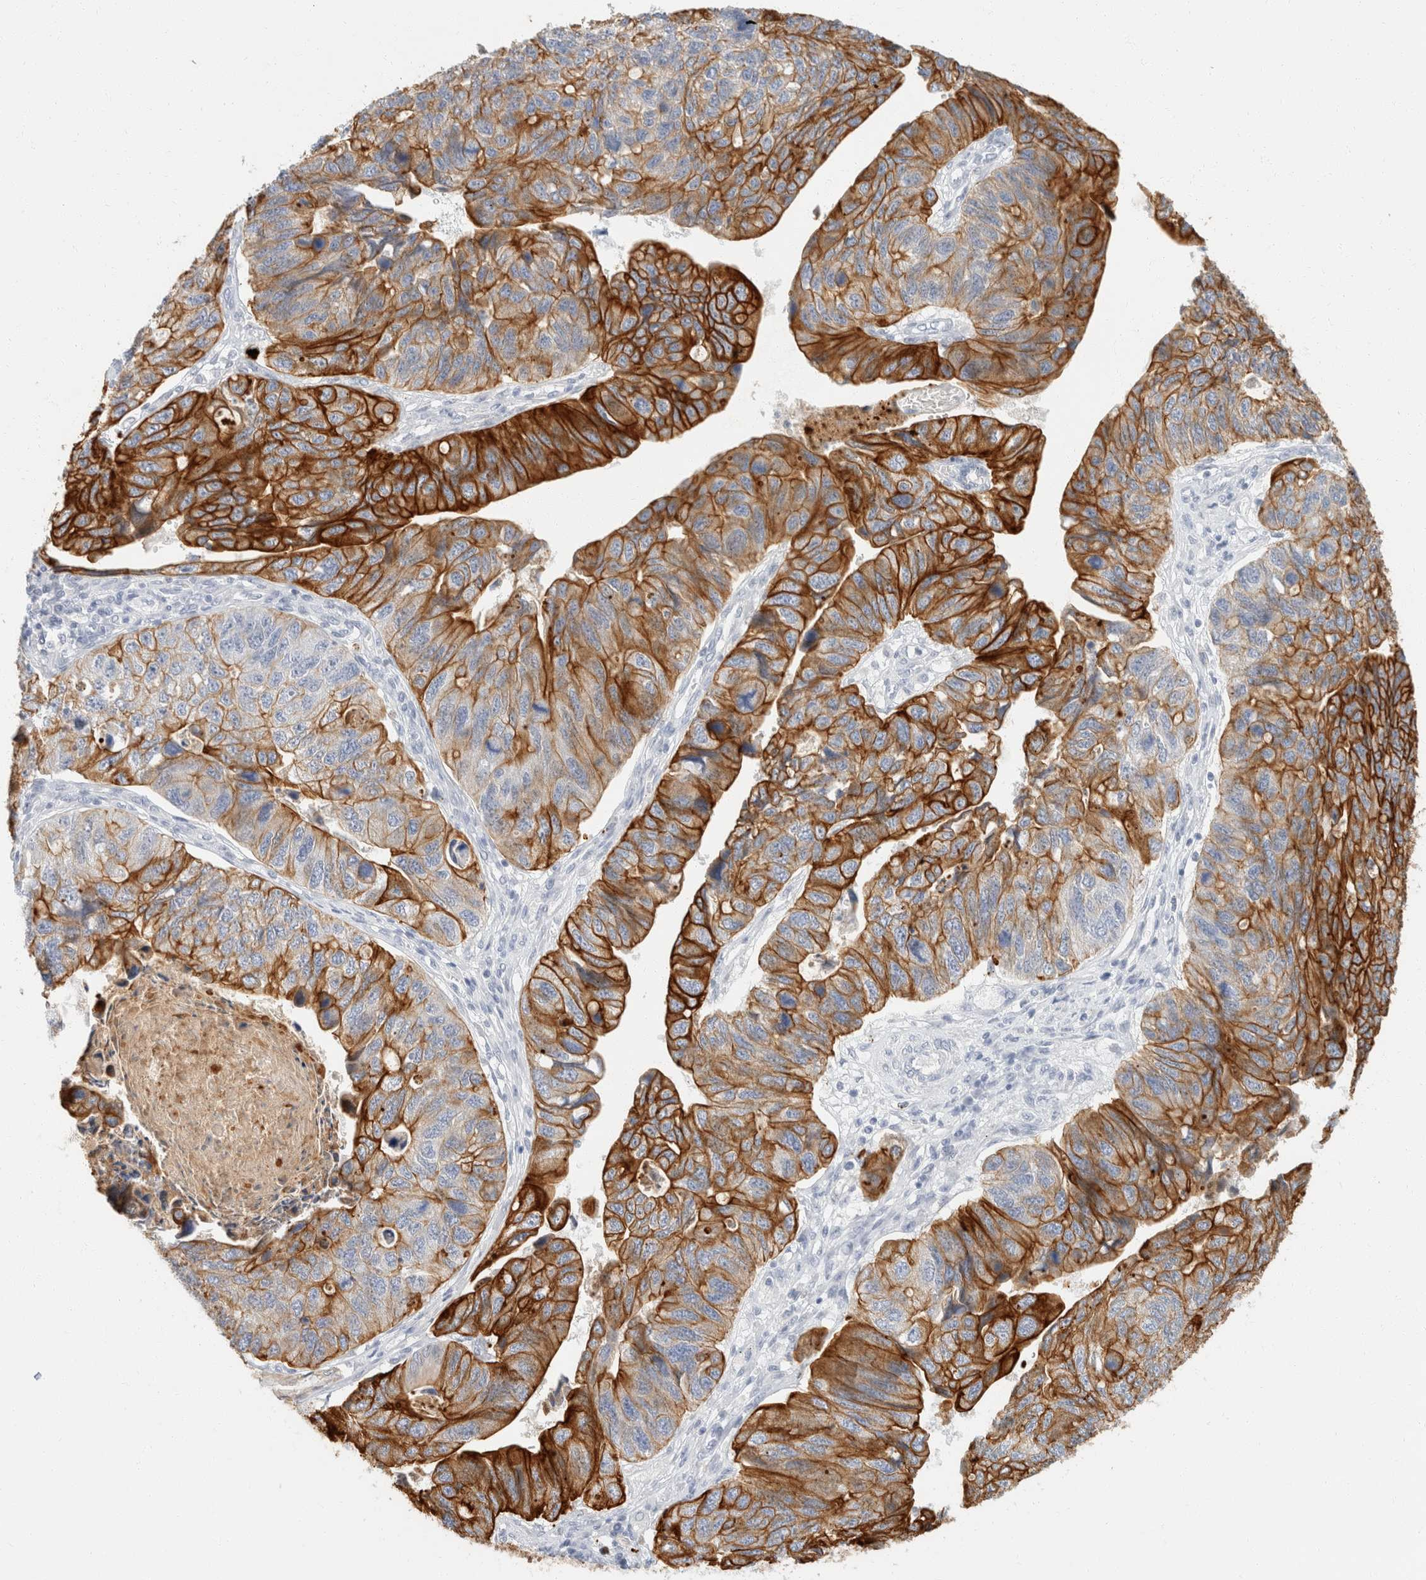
{"staining": {"intensity": "strong", "quantity": ">75%", "location": "cytoplasmic/membranous"}, "tissue": "stomach cancer", "cell_type": "Tumor cells", "image_type": "cancer", "snomed": [{"axis": "morphology", "description": "Adenocarcinoma, NOS"}, {"axis": "topography", "description": "Stomach"}], "caption": "A histopathology image showing strong cytoplasmic/membranous positivity in approximately >75% of tumor cells in stomach adenocarcinoma, as visualized by brown immunohistochemical staining.", "gene": "KRT20", "patient": {"sex": "male", "age": 59}}